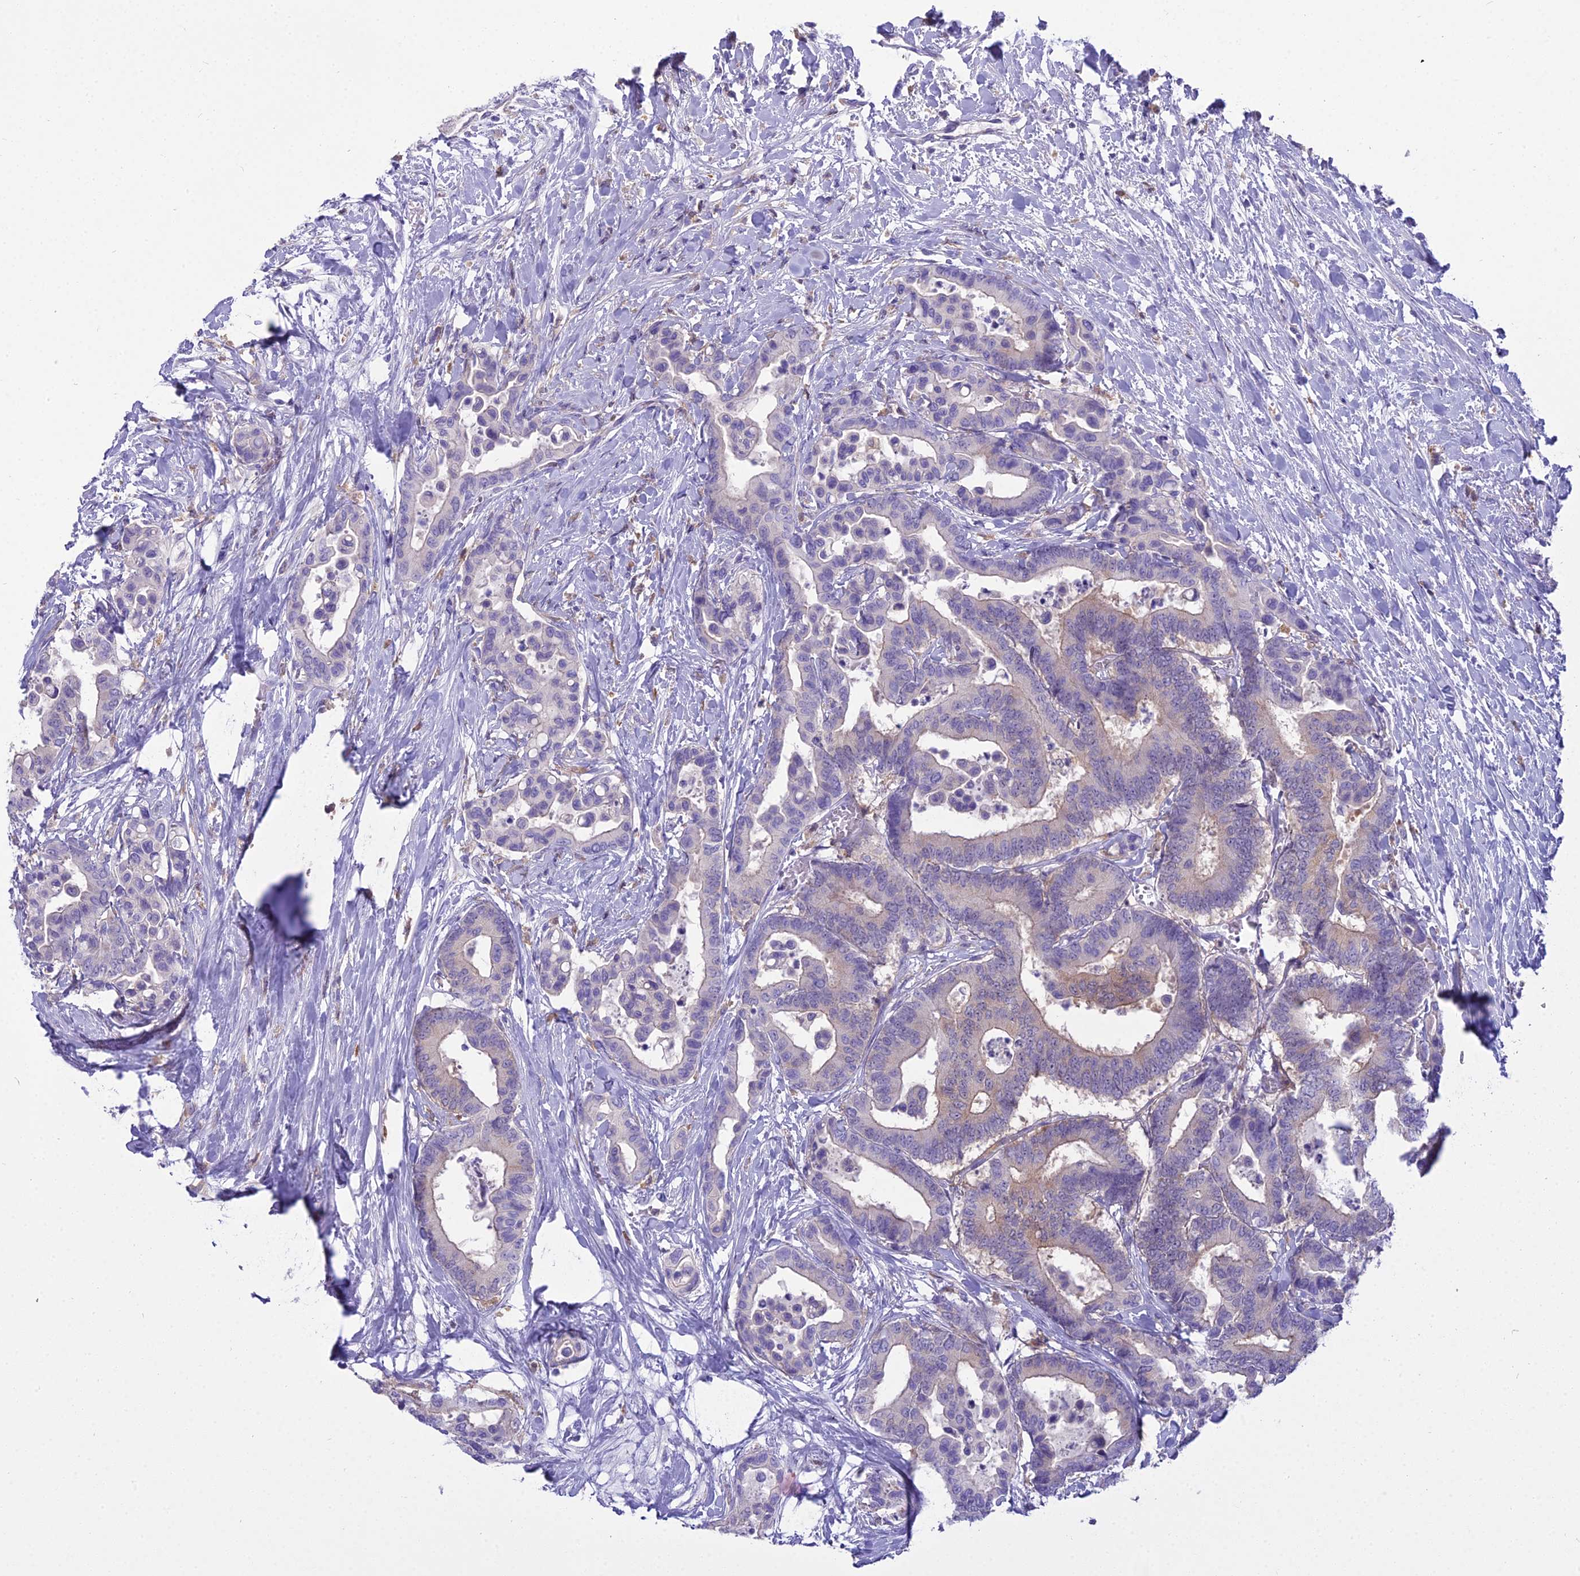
{"staining": {"intensity": "weak", "quantity": "<25%", "location": "cytoplasmic/membranous"}, "tissue": "colorectal cancer", "cell_type": "Tumor cells", "image_type": "cancer", "snomed": [{"axis": "morphology", "description": "Normal tissue, NOS"}, {"axis": "morphology", "description": "Adenocarcinoma, NOS"}, {"axis": "topography", "description": "Colon"}], "caption": "Tumor cells are negative for protein expression in human colorectal cancer.", "gene": "BLNK", "patient": {"sex": "male", "age": 82}}